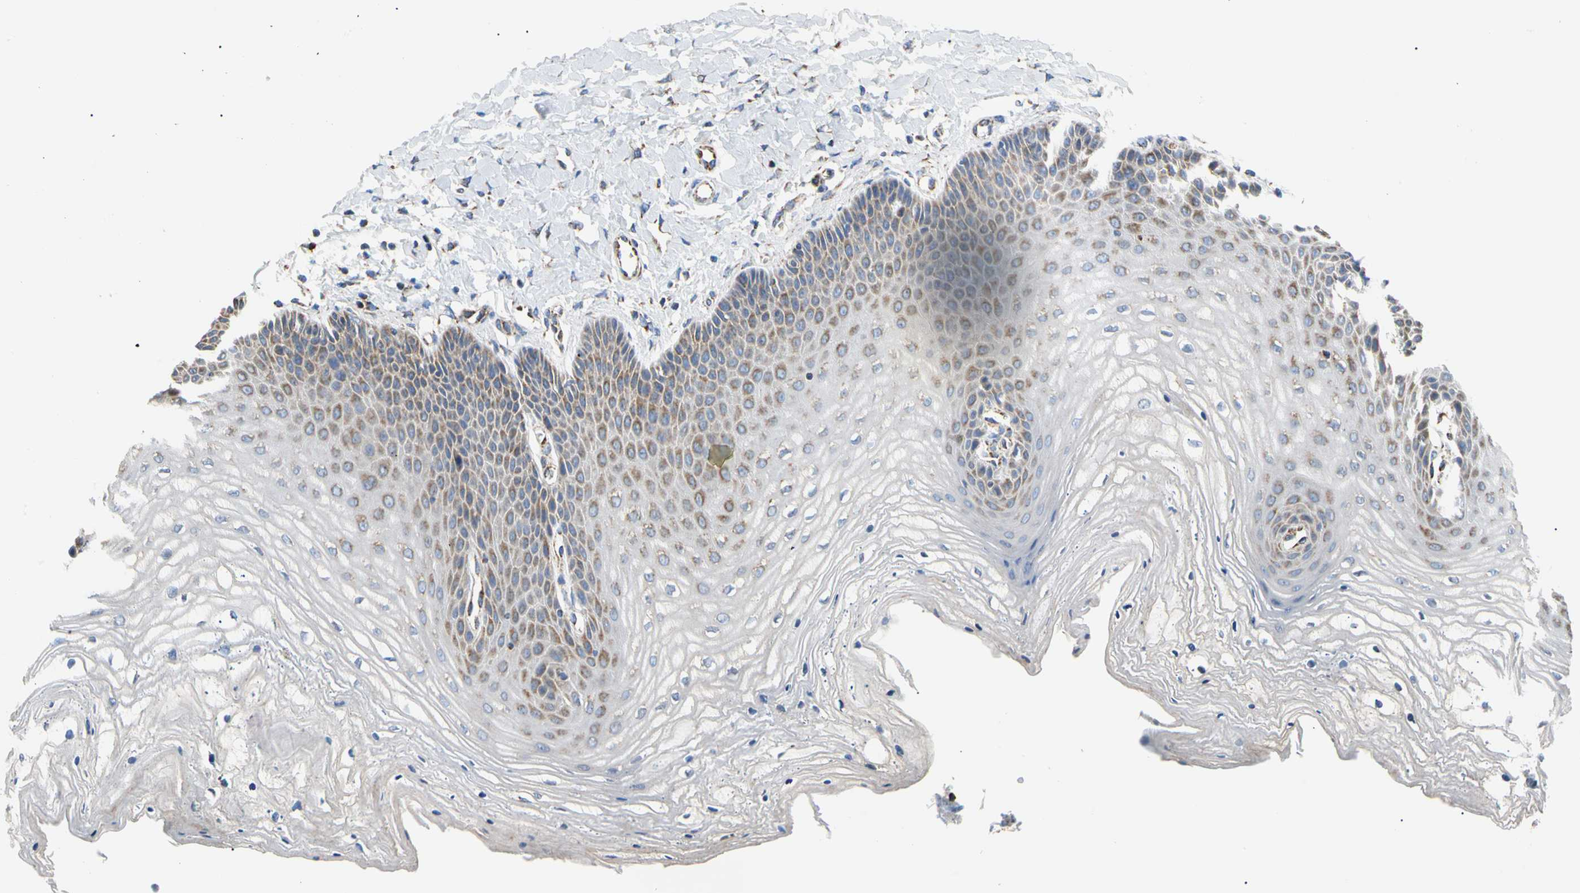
{"staining": {"intensity": "moderate", "quantity": "<25%", "location": "cytoplasmic/membranous"}, "tissue": "vagina", "cell_type": "Squamous epithelial cells", "image_type": "normal", "snomed": [{"axis": "morphology", "description": "Normal tissue, NOS"}, {"axis": "topography", "description": "Vagina"}], "caption": "Squamous epithelial cells display low levels of moderate cytoplasmic/membranous positivity in approximately <25% of cells in unremarkable vagina.", "gene": "ACAT1", "patient": {"sex": "female", "age": 68}}